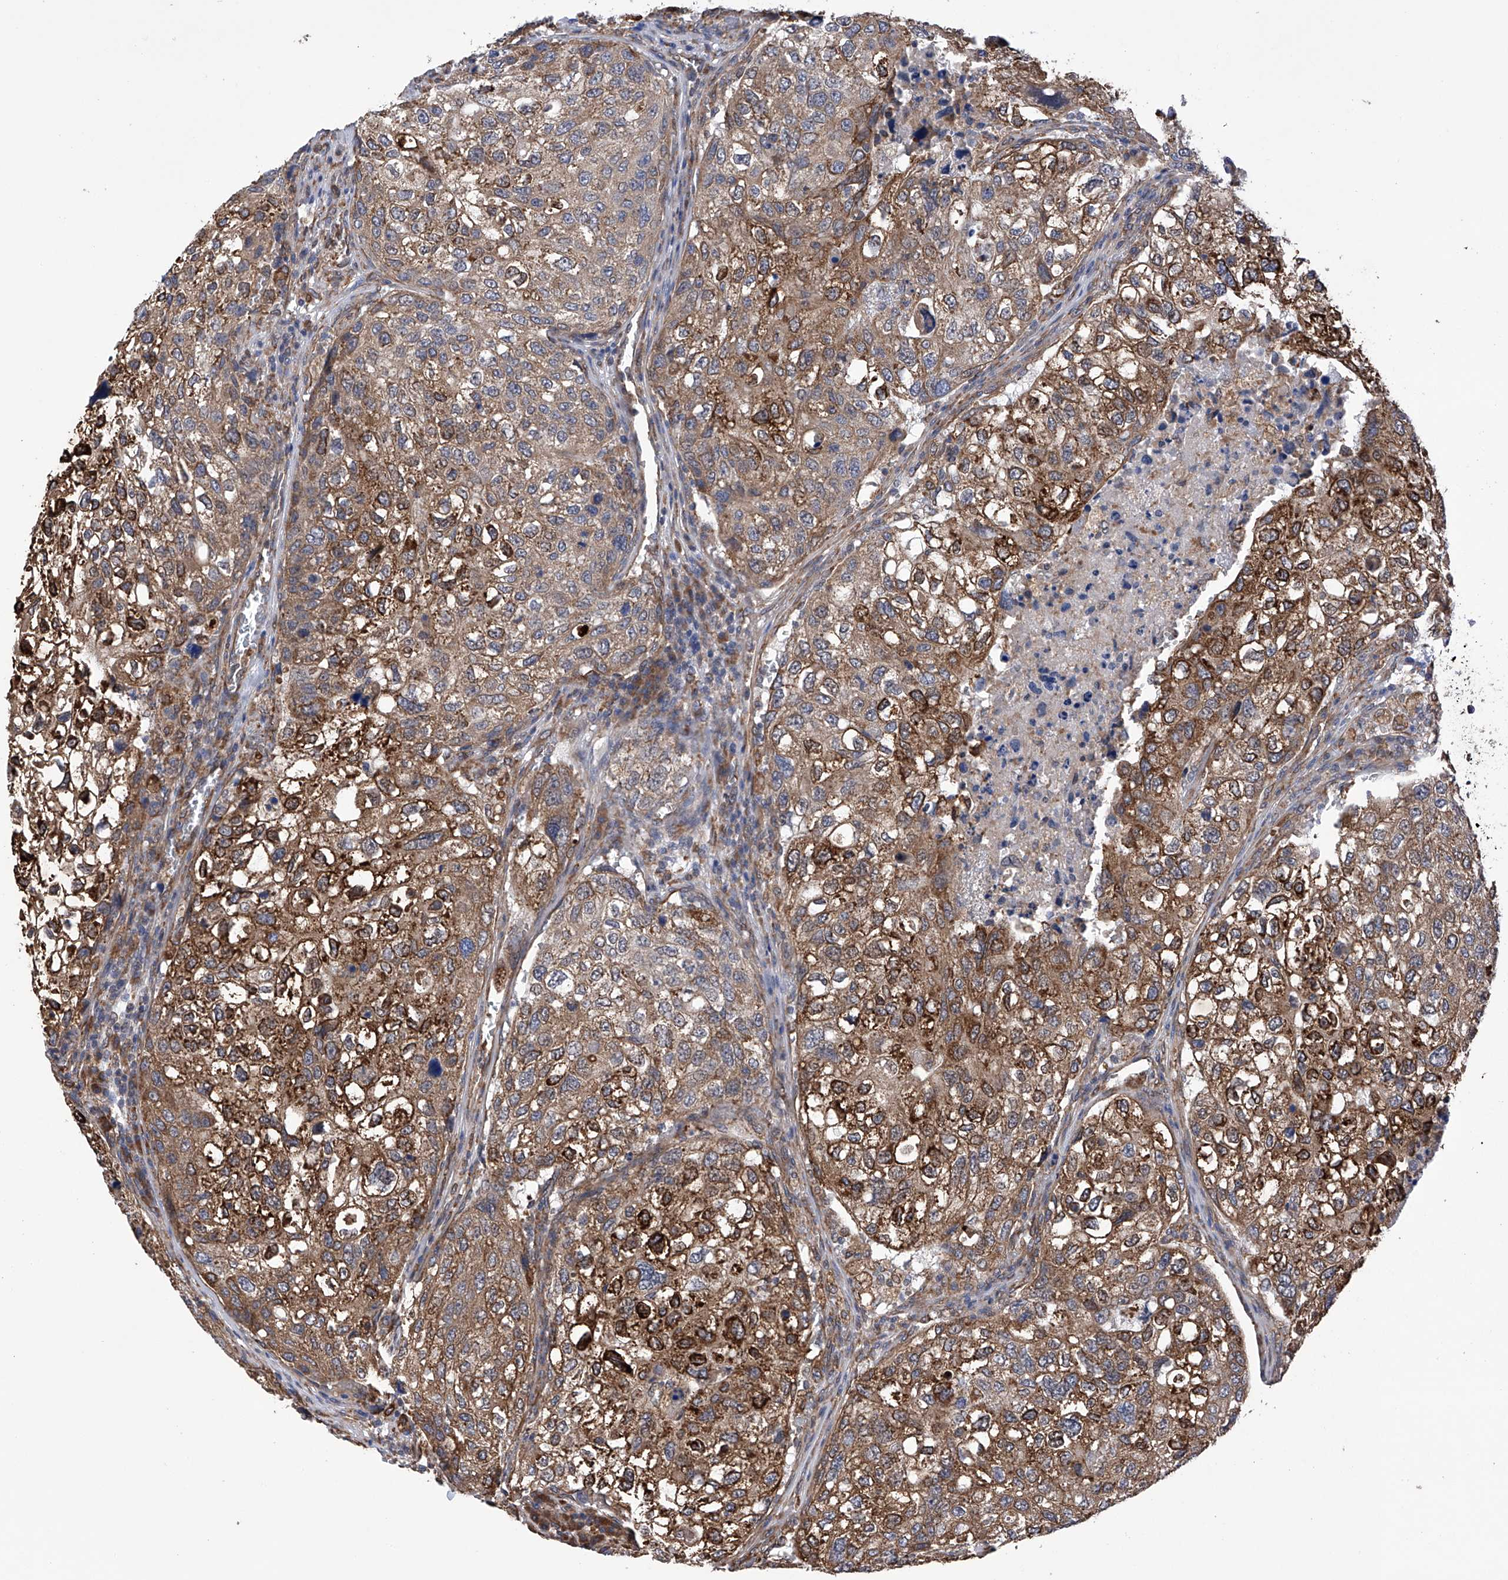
{"staining": {"intensity": "moderate", "quantity": ">75%", "location": "cytoplasmic/membranous"}, "tissue": "urothelial cancer", "cell_type": "Tumor cells", "image_type": "cancer", "snomed": [{"axis": "morphology", "description": "Urothelial carcinoma, High grade"}, {"axis": "topography", "description": "Lymph node"}, {"axis": "topography", "description": "Urinary bladder"}], "caption": "Tumor cells reveal moderate cytoplasmic/membranous expression in about >75% of cells in high-grade urothelial carcinoma.", "gene": "DNAH8", "patient": {"sex": "male", "age": 51}}